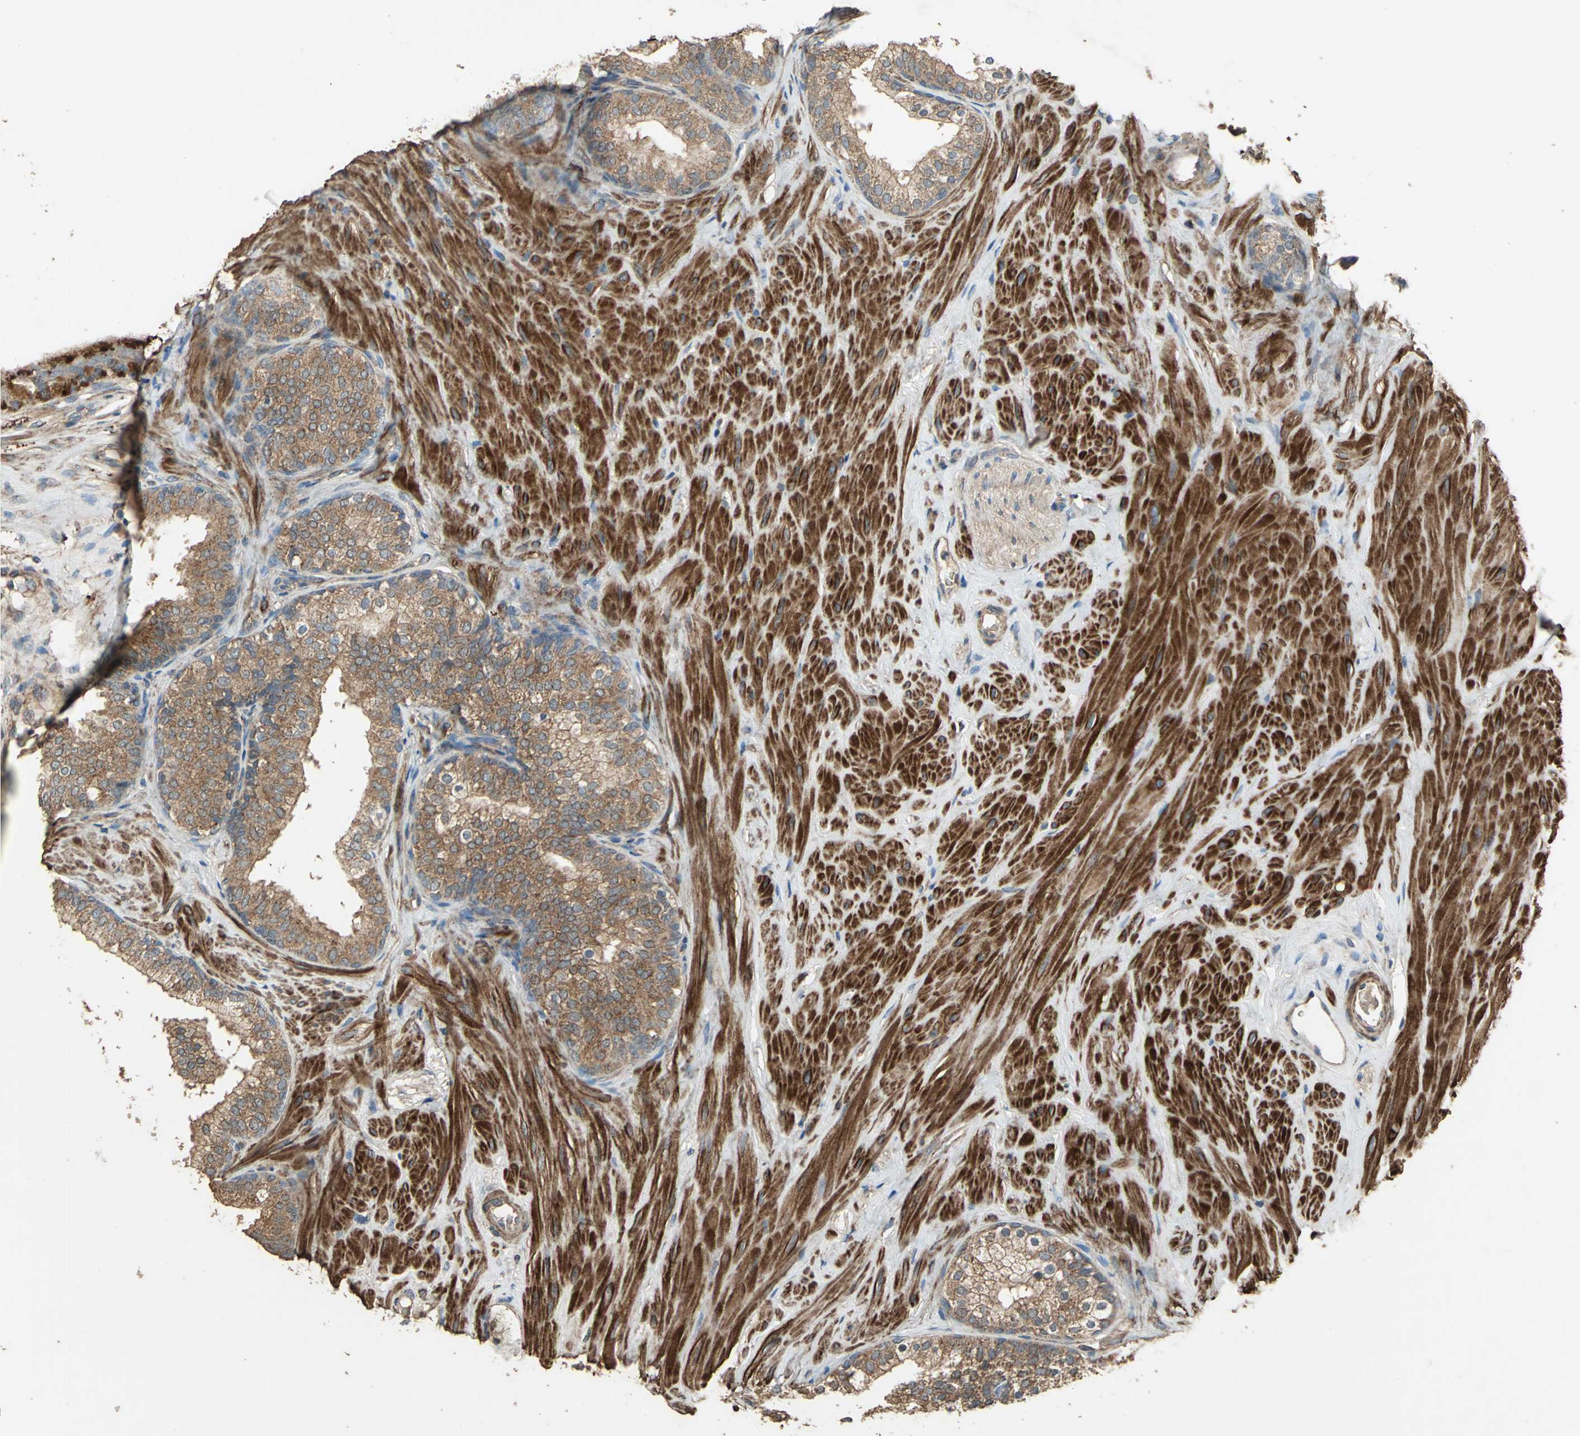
{"staining": {"intensity": "moderate", "quantity": ">75%", "location": "cytoplasmic/membranous"}, "tissue": "prostate", "cell_type": "Glandular cells", "image_type": "normal", "snomed": [{"axis": "morphology", "description": "Normal tissue, NOS"}, {"axis": "topography", "description": "Prostate"}], "caption": "Brown immunohistochemical staining in normal human prostate exhibits moderate cytoplasmic/membranous expression in about >75% of glandular cells.", "gene": "POLRMT", "patient": {"sex": "male", "age": 60}}